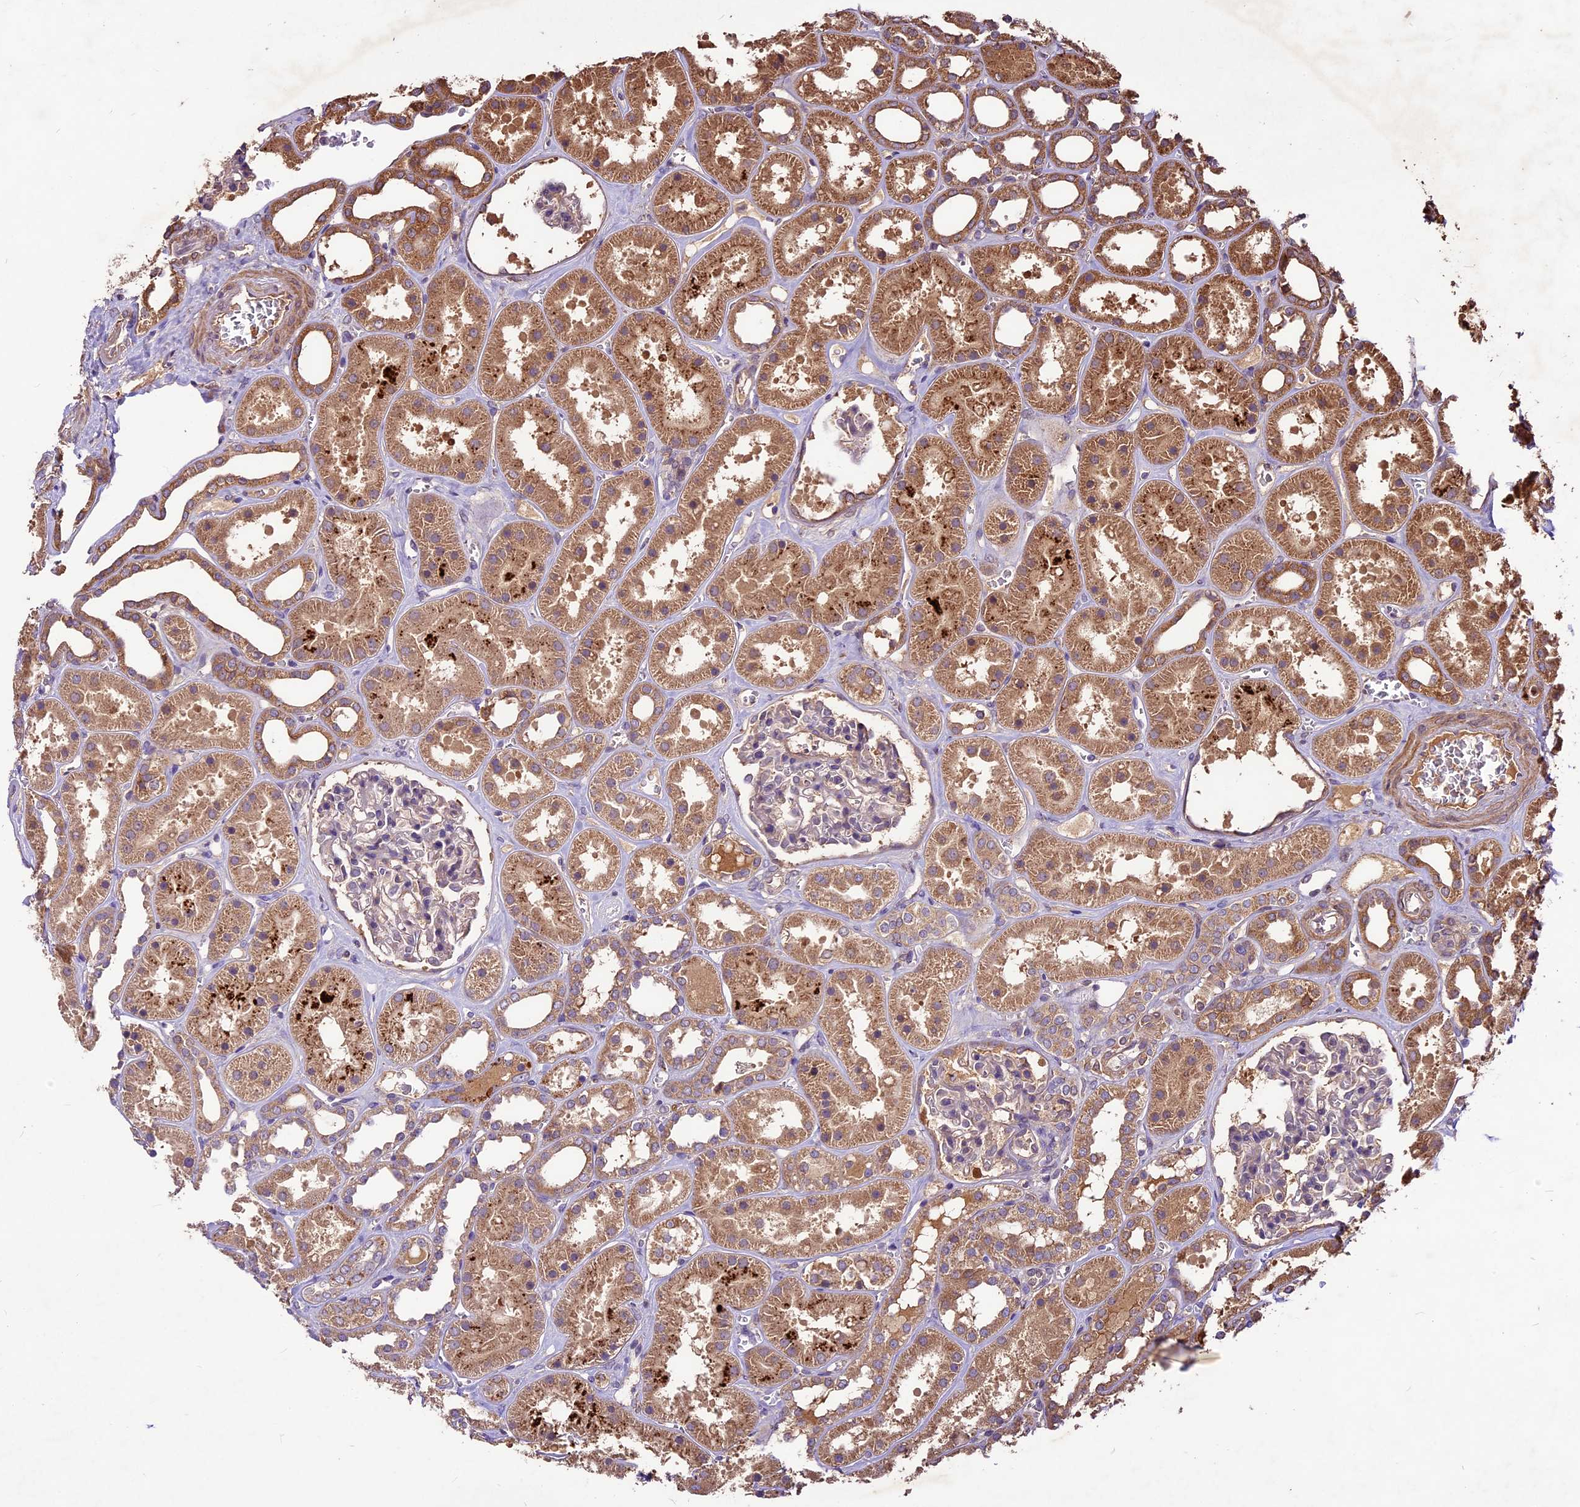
{"staining": {"intensity": "weak", "quantity": "<25%", "location": "cytoplasmic/membranous"}, "tissue": "kidney", "cell_type": "Cells in glomeruli", "image_type": "normal", "snomed": [{"axis": "morphology", "description": "Normal tissue, NOS"}, {"axis": "topography", "description": "Kidney"}], "caption": "Immunohistochemistry micrograph of unremarkable kidney stained for a protein (brown), which demonstrates no positivity in cells in glomeruli. (Immunohistochemistry, brightfield microscopy, high magnification).", "gene": "CRLF1", "patient": {"sex": "female", "age": 41}}